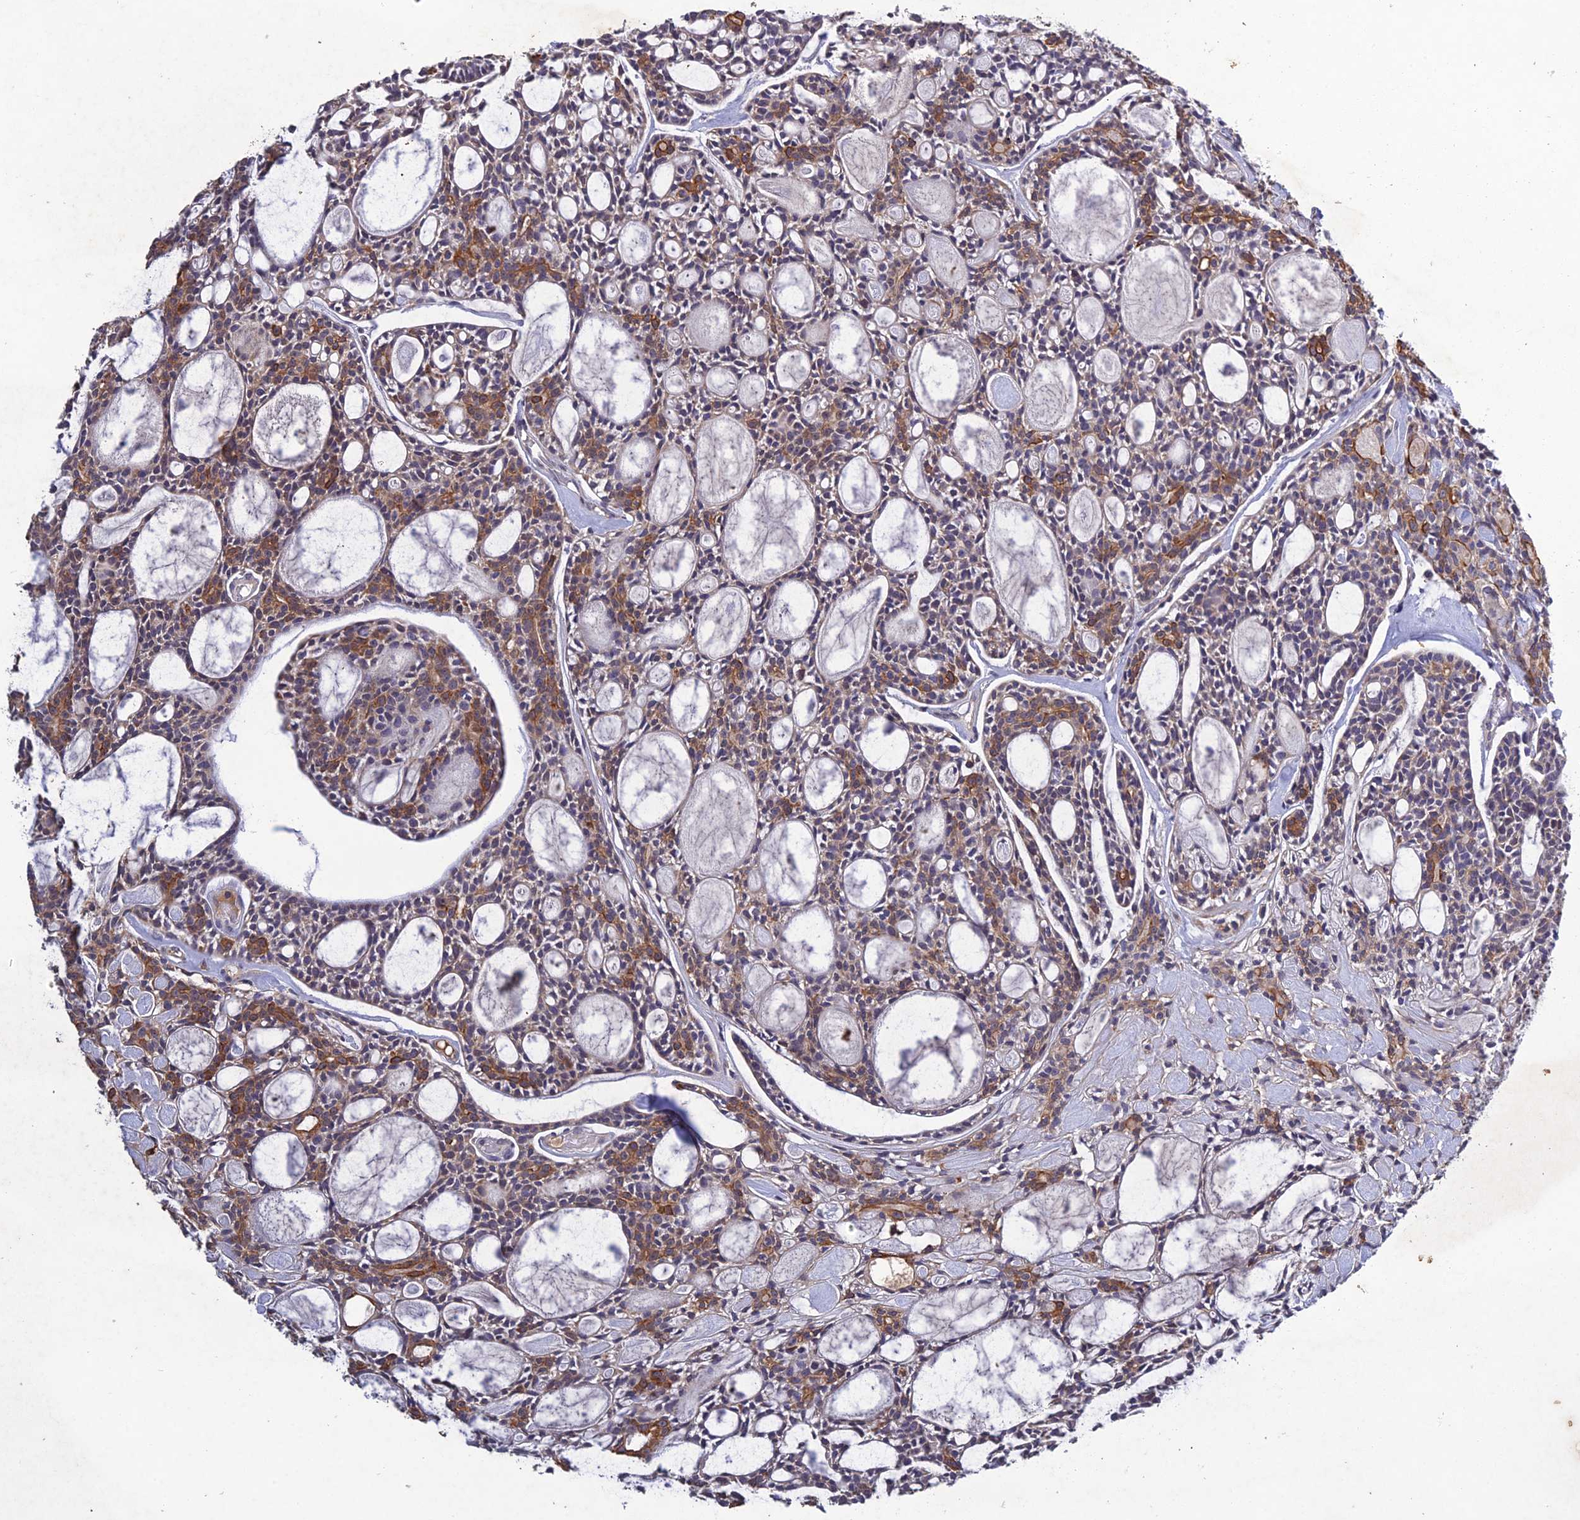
{"staining": {"intensity": "moderate", "quantity": "<25%", "location": "cytoplasmic/membranous"}, "tissue": "head and neck cancer", "cell_type": "Tumor cells", "image_type": "cancer", "snomed": [{"axis": "morphology", "description": "Adenocarcinoma, NOS"}, {"axis": "topography", "description": "Salivary gland"}, {"axis": "topography", "description": "Head-Neck"}], "caption": "Head and neck cancer (adenocarcinoma) stained for a protein (brown) reveals moderate cytoplasmic/membranous positive staining in approximately <25% of tumor cells.", "gene": "SLC39A13", "patient": {"sex": "male", "age": 55}}